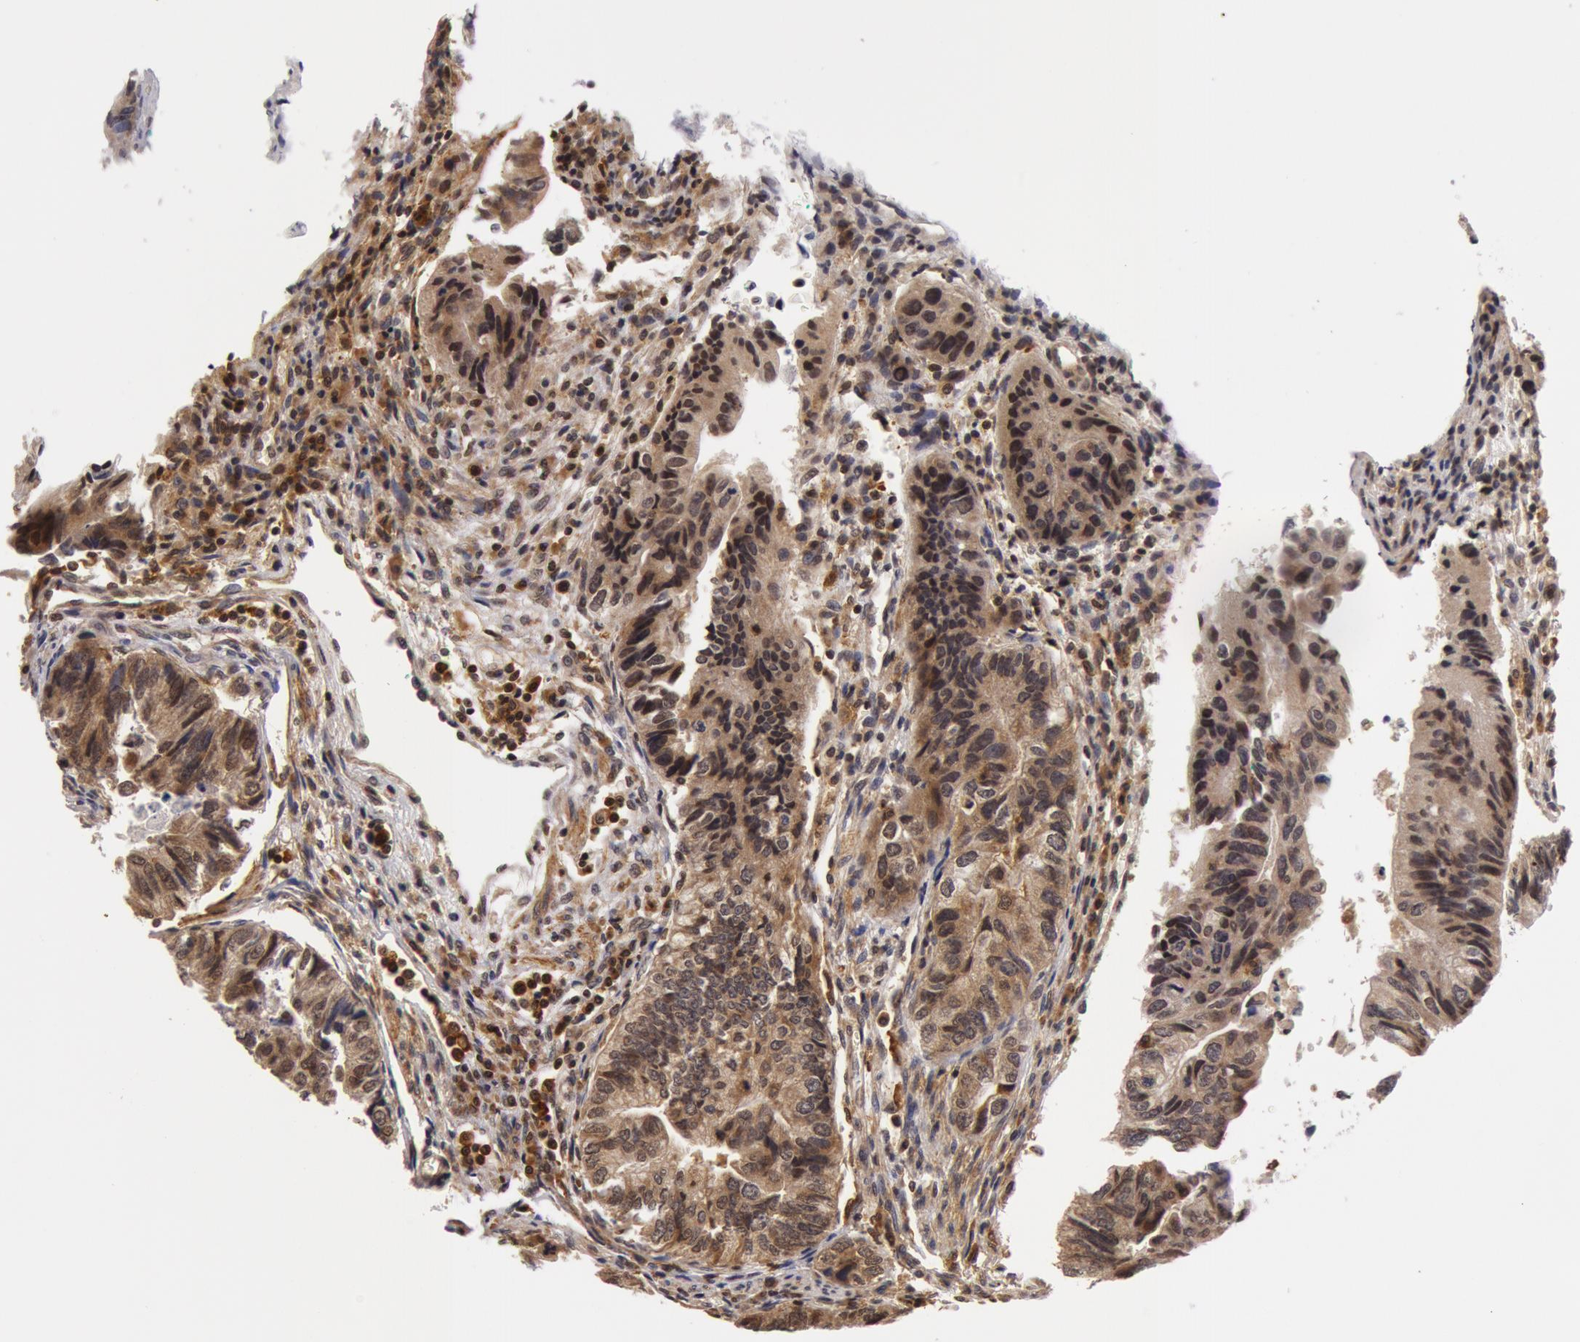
{"staining": {"intensity": "weak", "quantity": "<25%", "location": "nuclear"}, "tissue": "colorectal cancer", "cell_type": "Tumor cells", "image_type": "cancer", "snomed": [{"axis": "morphology", "description": "Adenocarcinoma, NOS"}, {"axis": "topography", "description": "Colon"}], "caption": "This micrograph is of colorectal cancer stained with immunohistochemistry to label a protein in brown with the nuclei are counter-stained blue. There is no positivity in tumor cells. (Immunohistochemistry (ihc), brightfield microscopy, high magnification).", "gene": "ZNF350", "patient": {"sex": "female", "age": 11}}